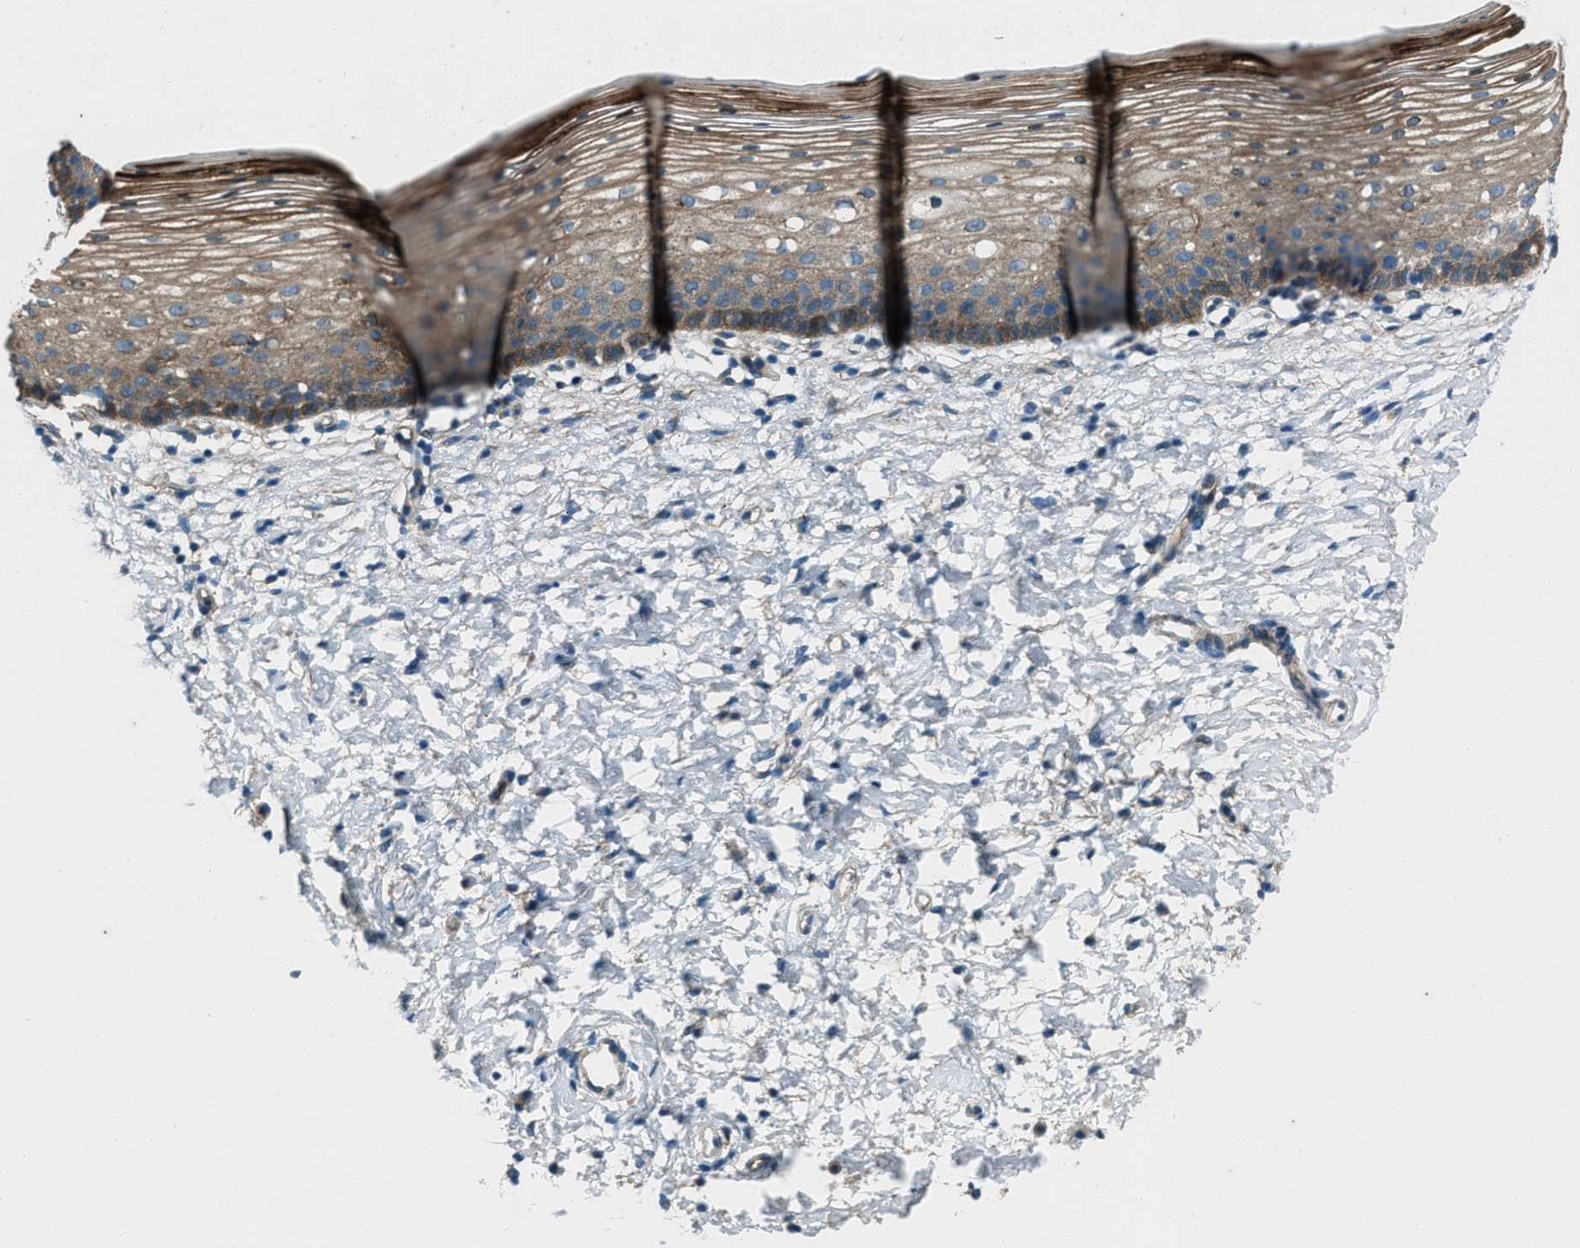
{"staining": {"intensity": "negative", "quantity": "none", "location": "none"}, "tissue": "cervix", "cell_type": "Glandular cells", "image_type": "normal", "snomed": [{"axis": "morphology", "description": "Normal tissue, NOS"}, {"axis": "topography", "description": "Cervix"}], "caption": "The immunohistochemistry histopathology image has no significant positivity in glandular cells of cervix.", "gene": "SVIL", "patient": {"sex": "female", "age": 72}}